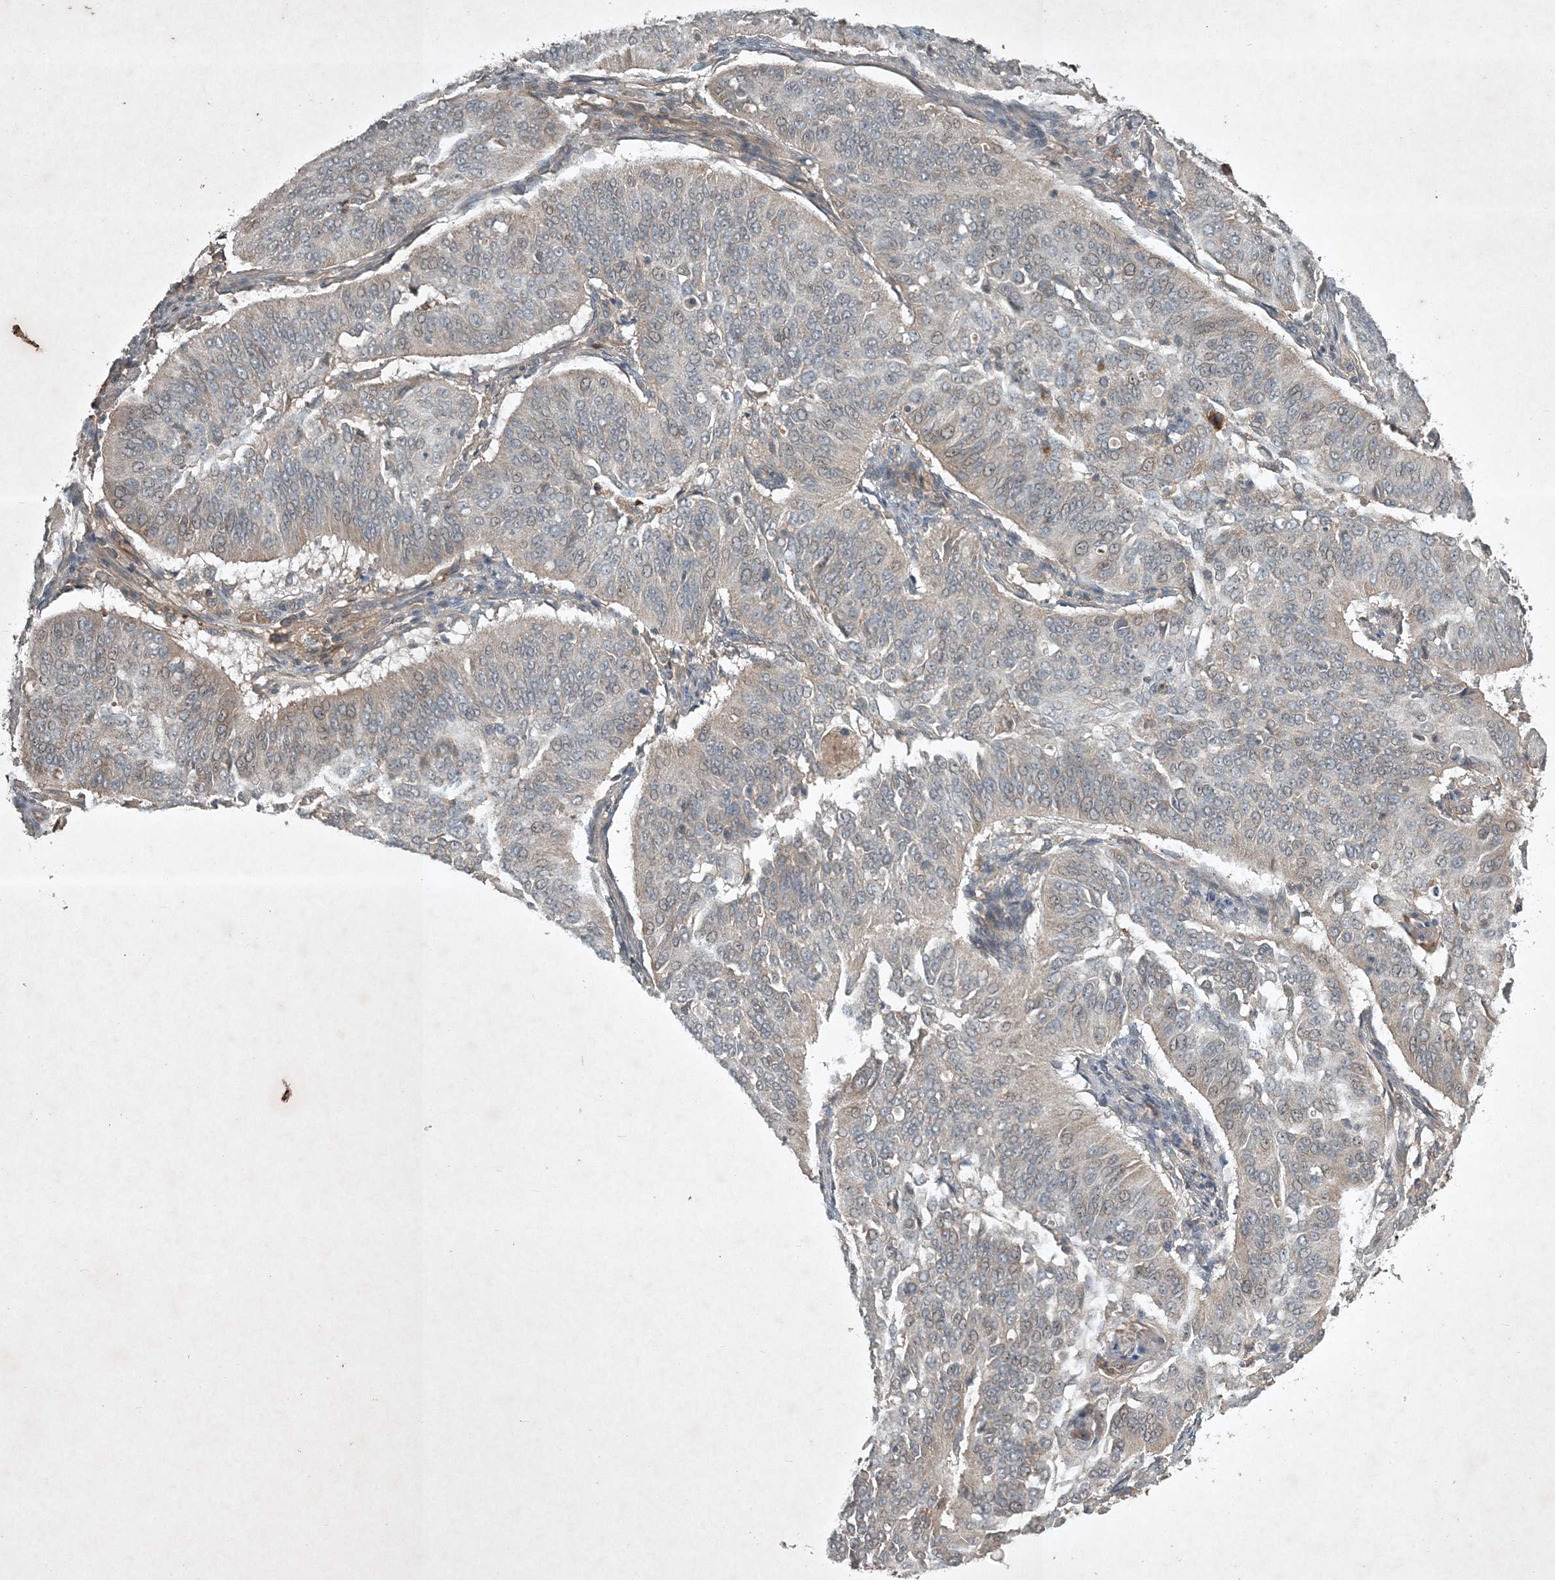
{"staining": {"intensity": "negative", "quantity": "none", "location": "none"}, "tissue": "cervical cancer", "cell_type": "Tumor cells", "image_type": "cancer", "snomed": [{"axis": "morphology", "description": "Normal tissue, NOS"}, {"axis": "morphology", "description": "Squamous cell carcinoma, NOS"}, {"axis": "topography", "description": "Cervix"}], "caption": "Immunohistochemical staining of squamous cell carcinoma (cervical) demonstrates no significant positivity in tumor cells.", "gene": "TNFAIP6", "patient": {"sex": "female", "age": 39}}